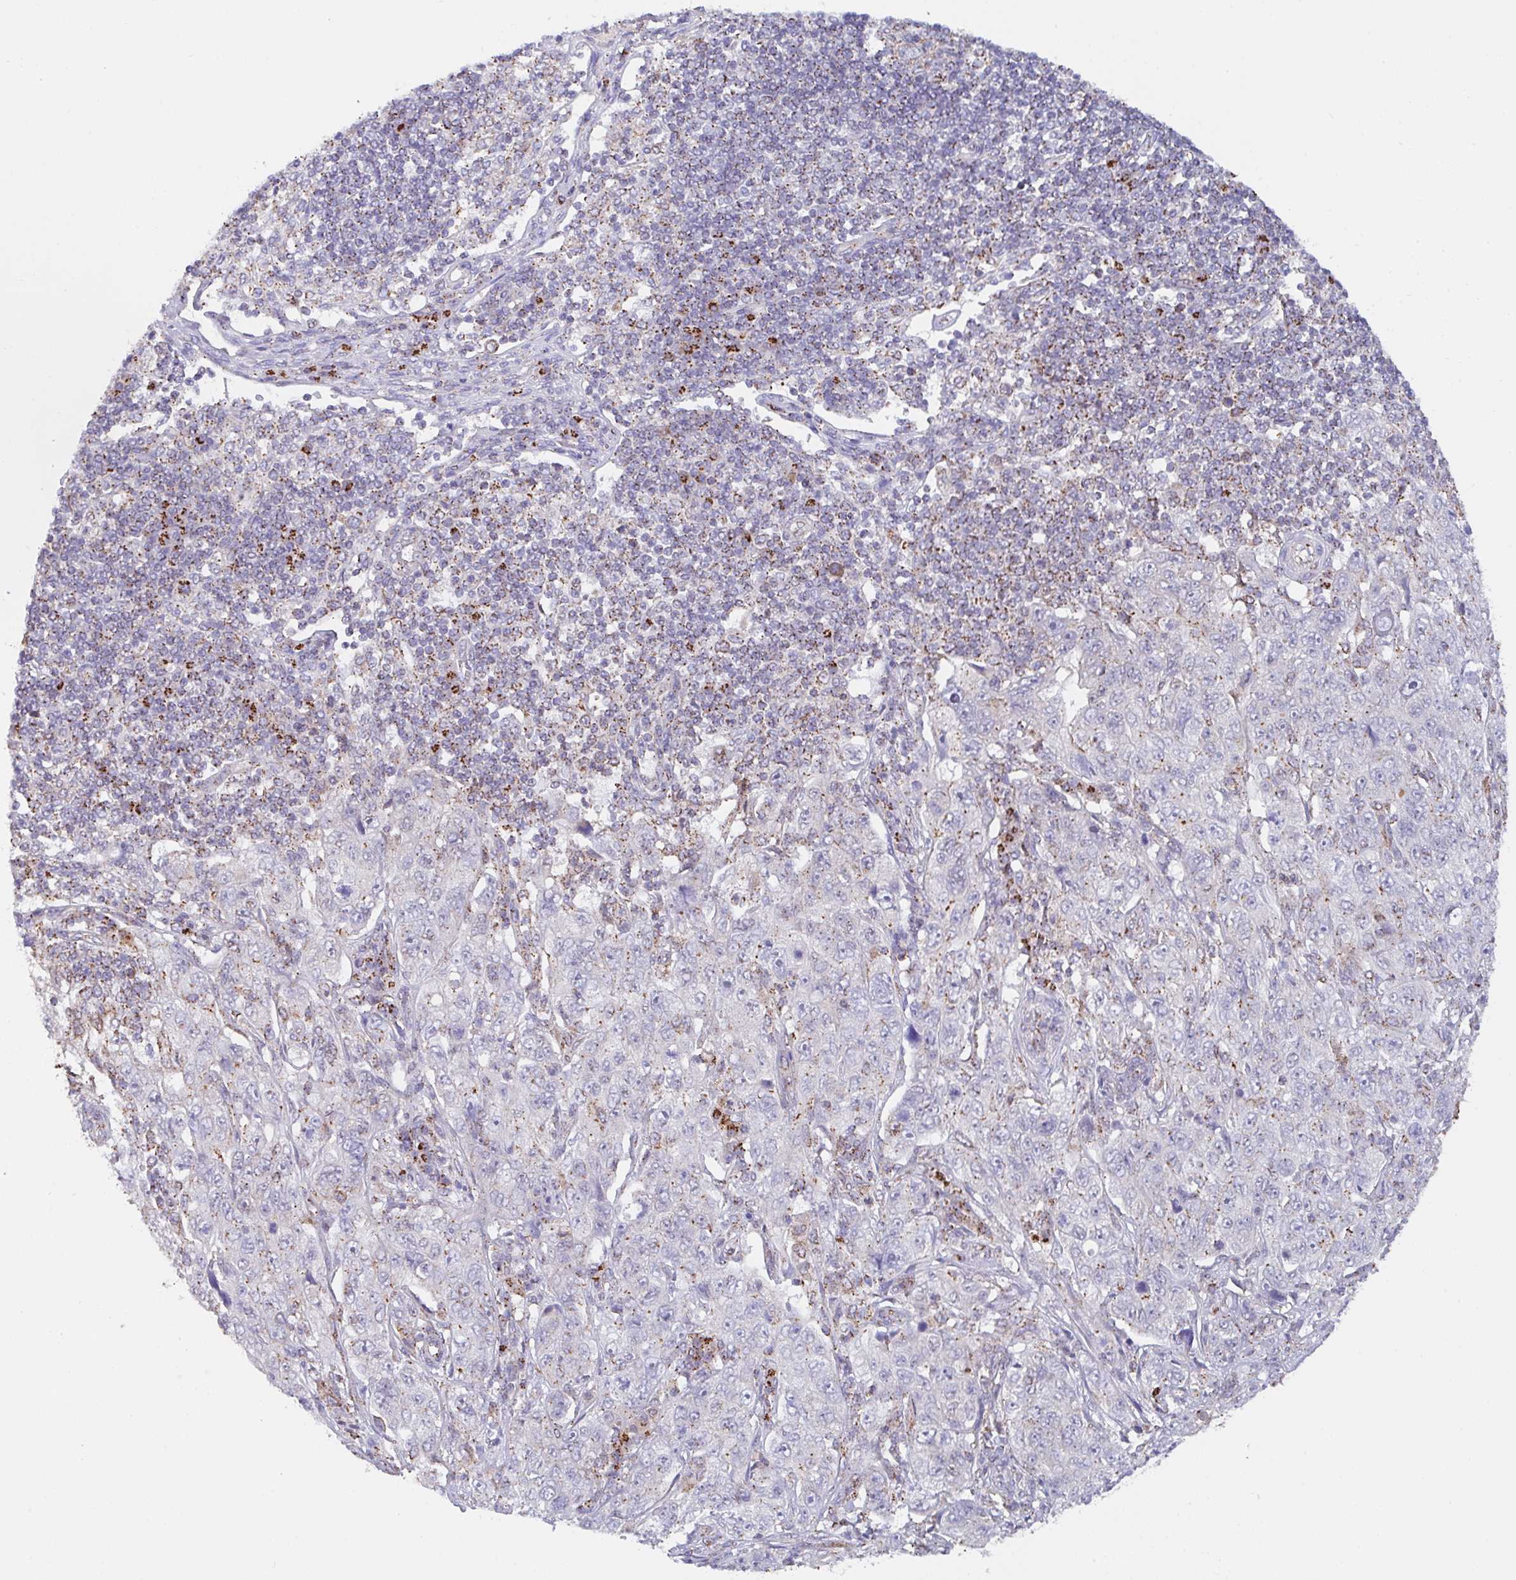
{"staining": {"intensity": "moderate", "quantity": "<25%", "location": "cytoplasmic/membranous"}, "tissue": "pancreatic cancer", "cell_type": "Tumor cells", "image_type": "cancer", "snomed": [{"axis": "morphology", "description": "Adenocarcinoma, NOS"}, {"axis": "topography", "description": "Pancreas"}], "caption": "Human pancreatic adenocarcinoma stained with a protein marker reveals moderate staining in tumor cells.", "gene": "PROSER3", "patient": {"sex": "male", "age": 68}}